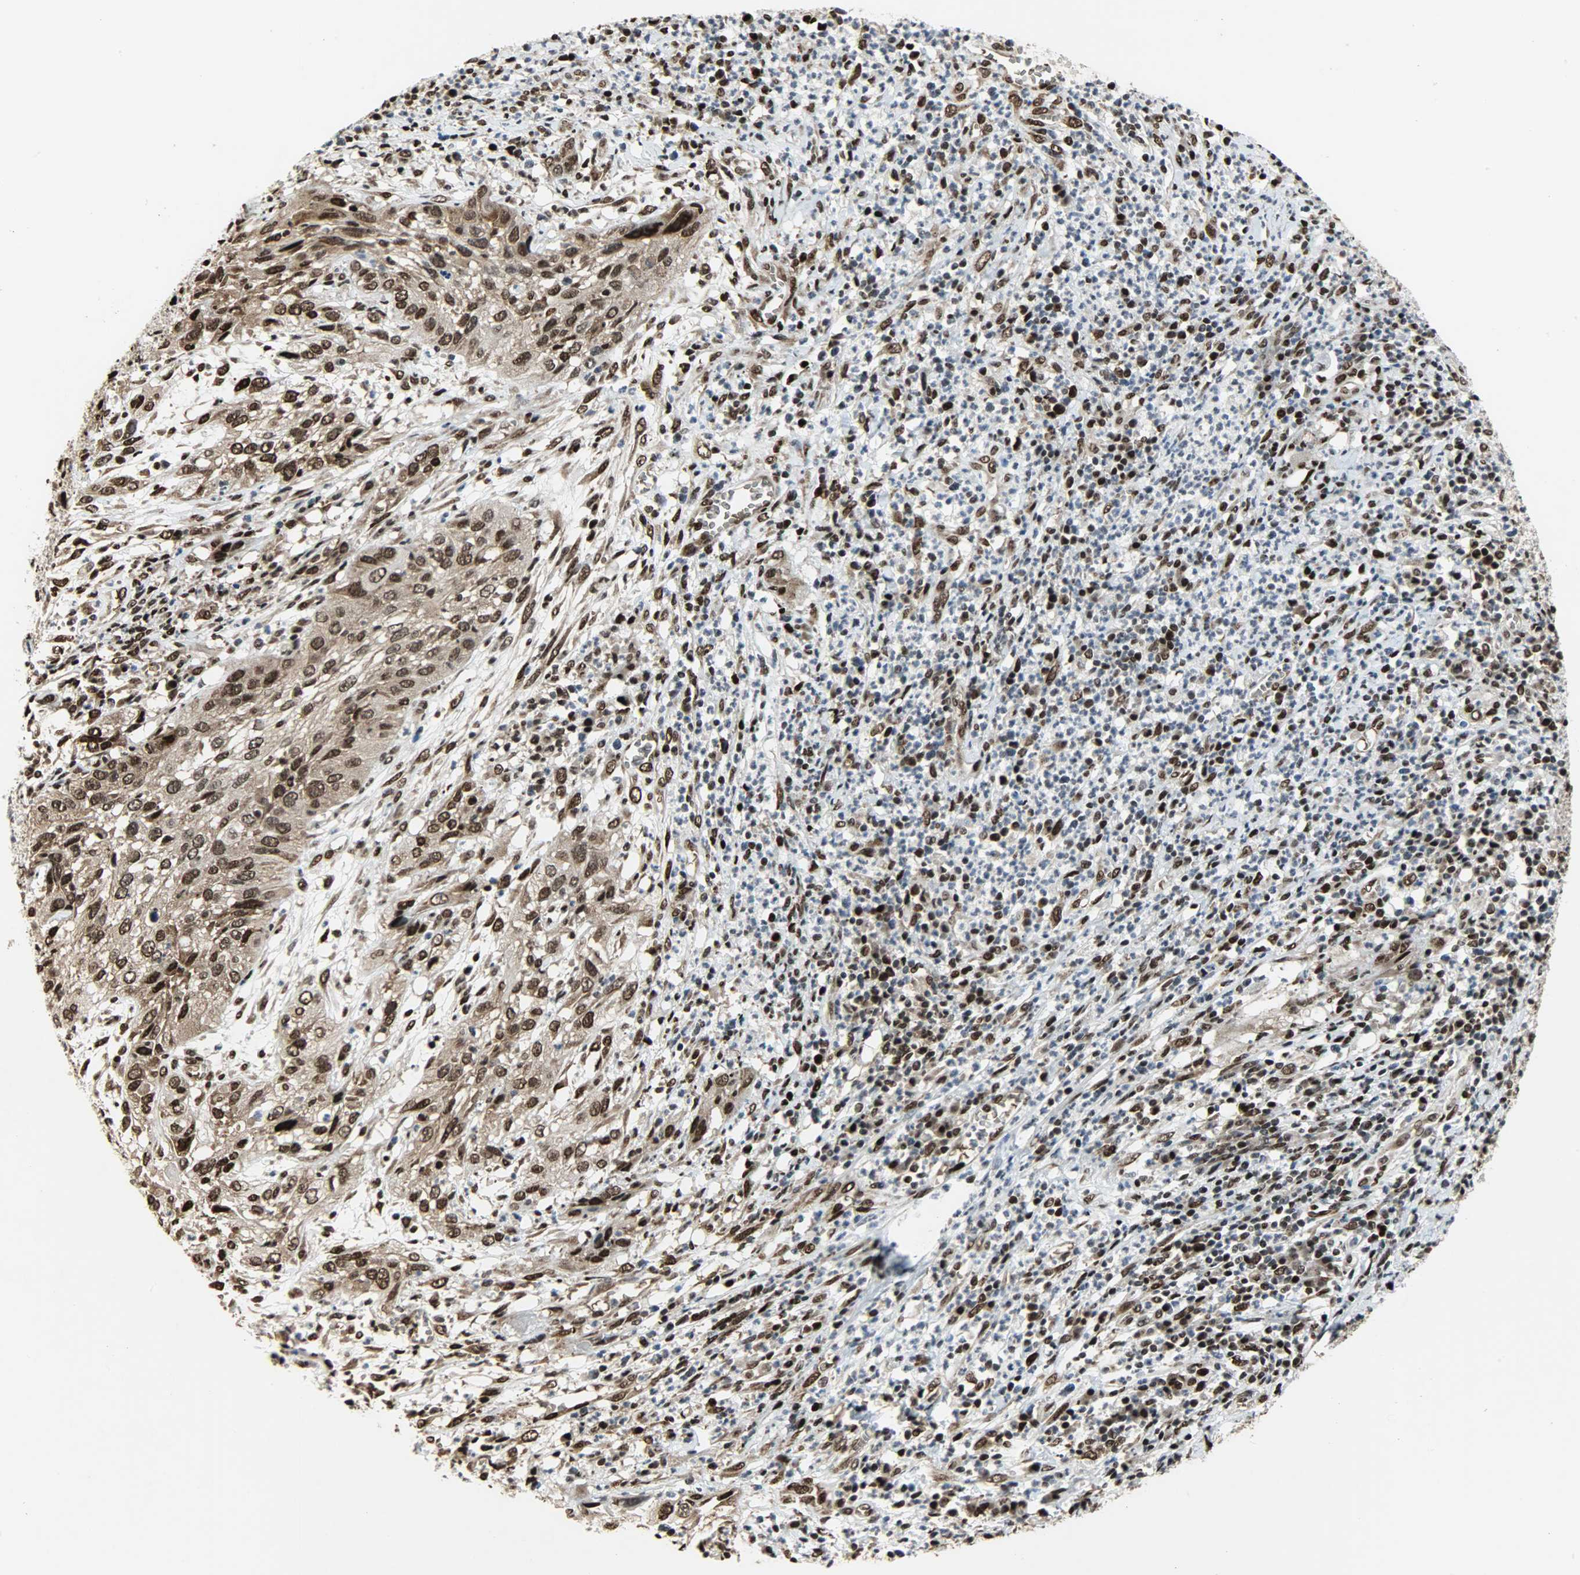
{"staining": {"intensity": "strong", "quantity": ">75%", "location": "cytoplasmic/membranous,nuclear"}, "tissue": "cervical cancer", "cell_type": "Tumor cells", "image_type": "cancer", "snomed": [{"axis": "morphology", "description": "Squamous cell carcinoma, NOS"}, {"axis": "topography", "description": "Cervix"}], "caption": "Human squamous cell carcinoma (cervical) stained with a brown dye displays strong cytoplasmic/membranous and nuclear positive expression in approximately >75% of tumor cells.", "gene": "SNAI1", "patient": {"sex": "female", "age": 32}}